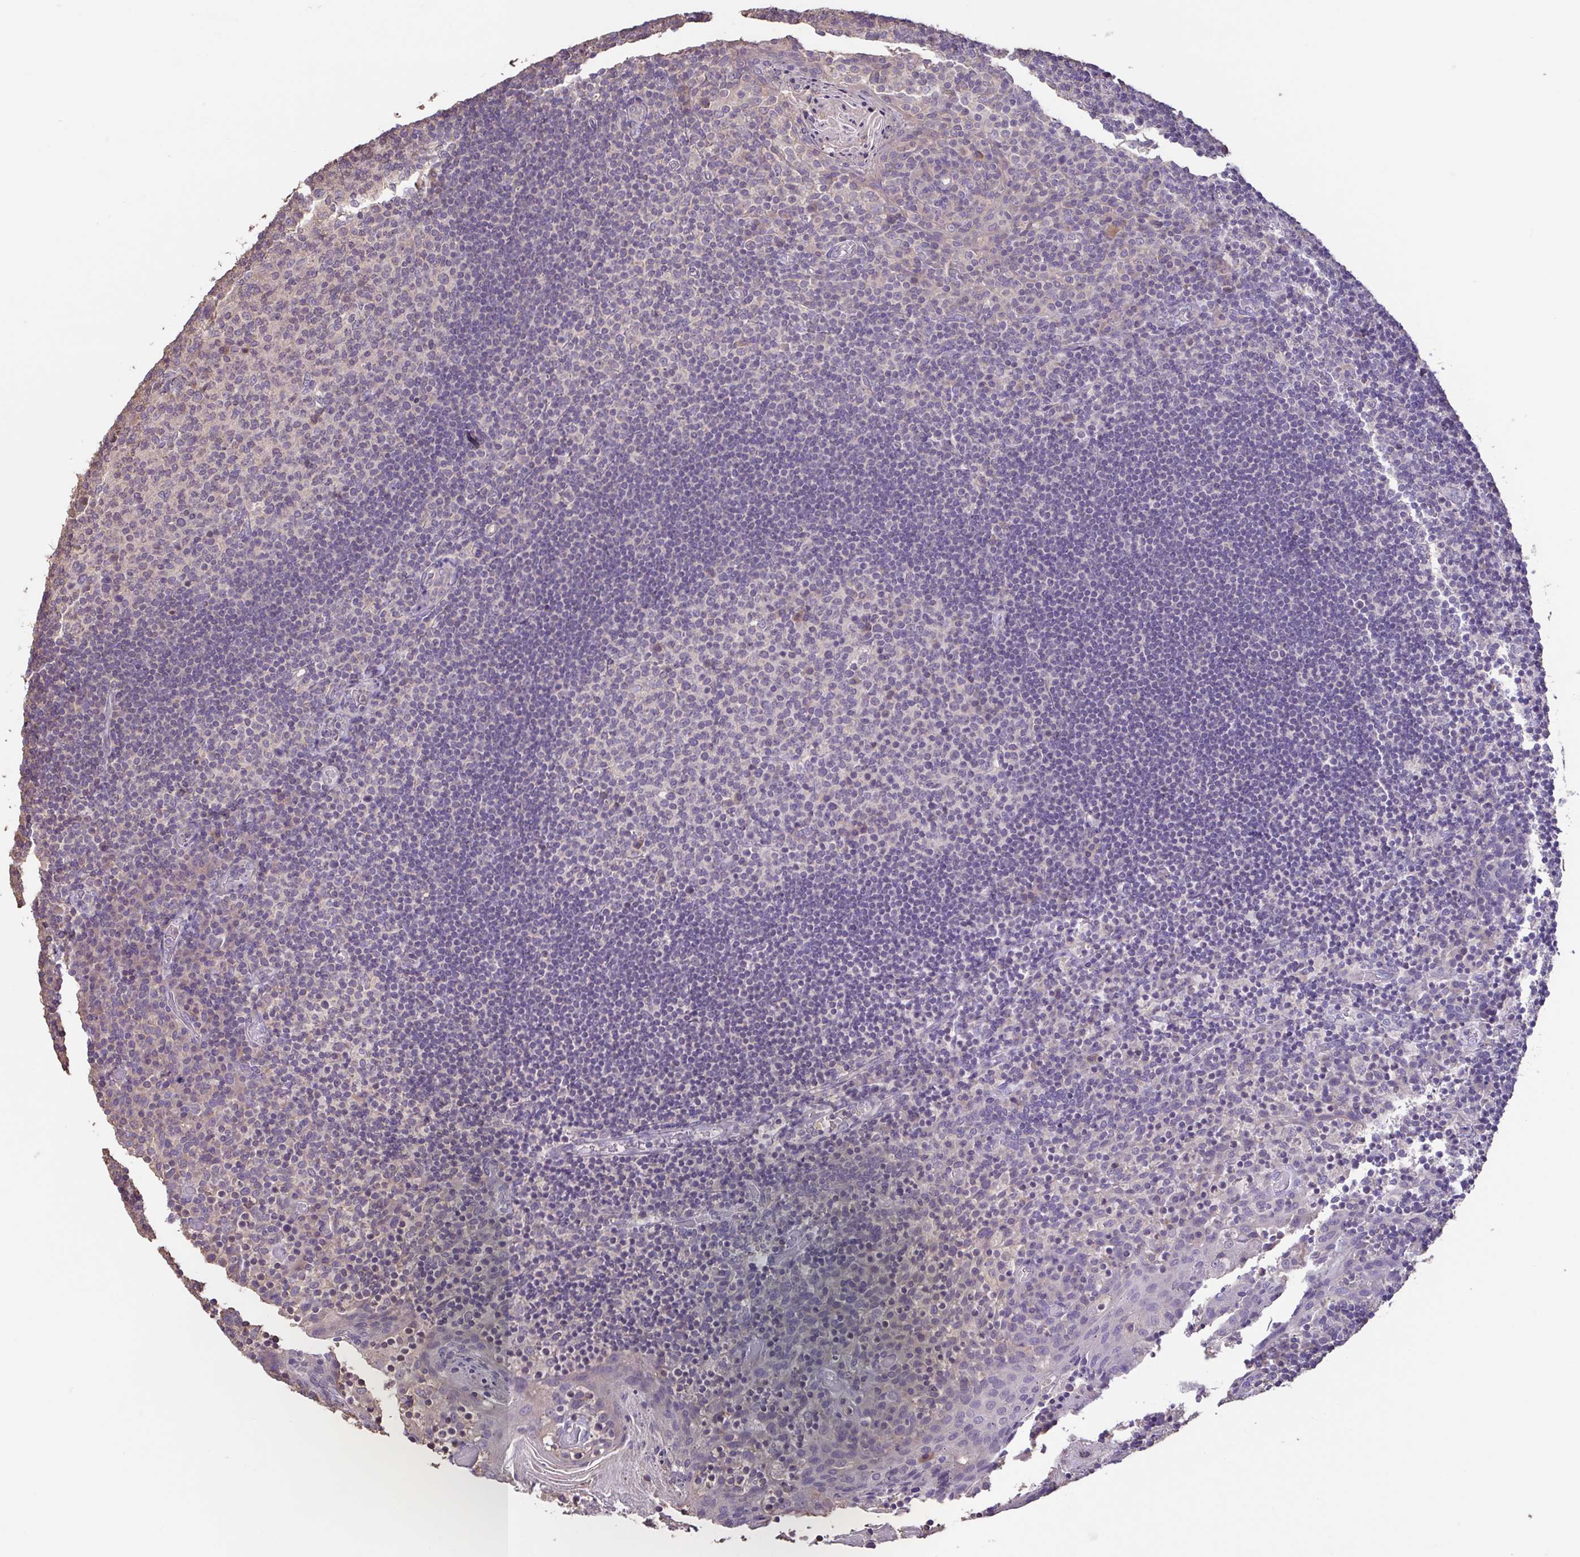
{"staining": {"intensity": "negative", "quantity": "none", "location": "none"}, "tissue": "tonsil", "cell_type": "Germinal center cells", "image_type": "normal", "snomed": [{"axis": "morphology", "description": "Normal tissue, NOS"}, {"axis": "topography", "description": "Tonsil"}], "caption": "DAB (3,3'-diaminobenzidine) immunohistochemical staining of benign human tonsil shows no significant expression in germinal center cells. (Stains: DAB immunohistochemistry with hematoxylin counter stain, Microscopy: brightfield microscopy at high magnification).", "gene": "ACTRT2", "patient": {"sex": "female", "age": 10}}